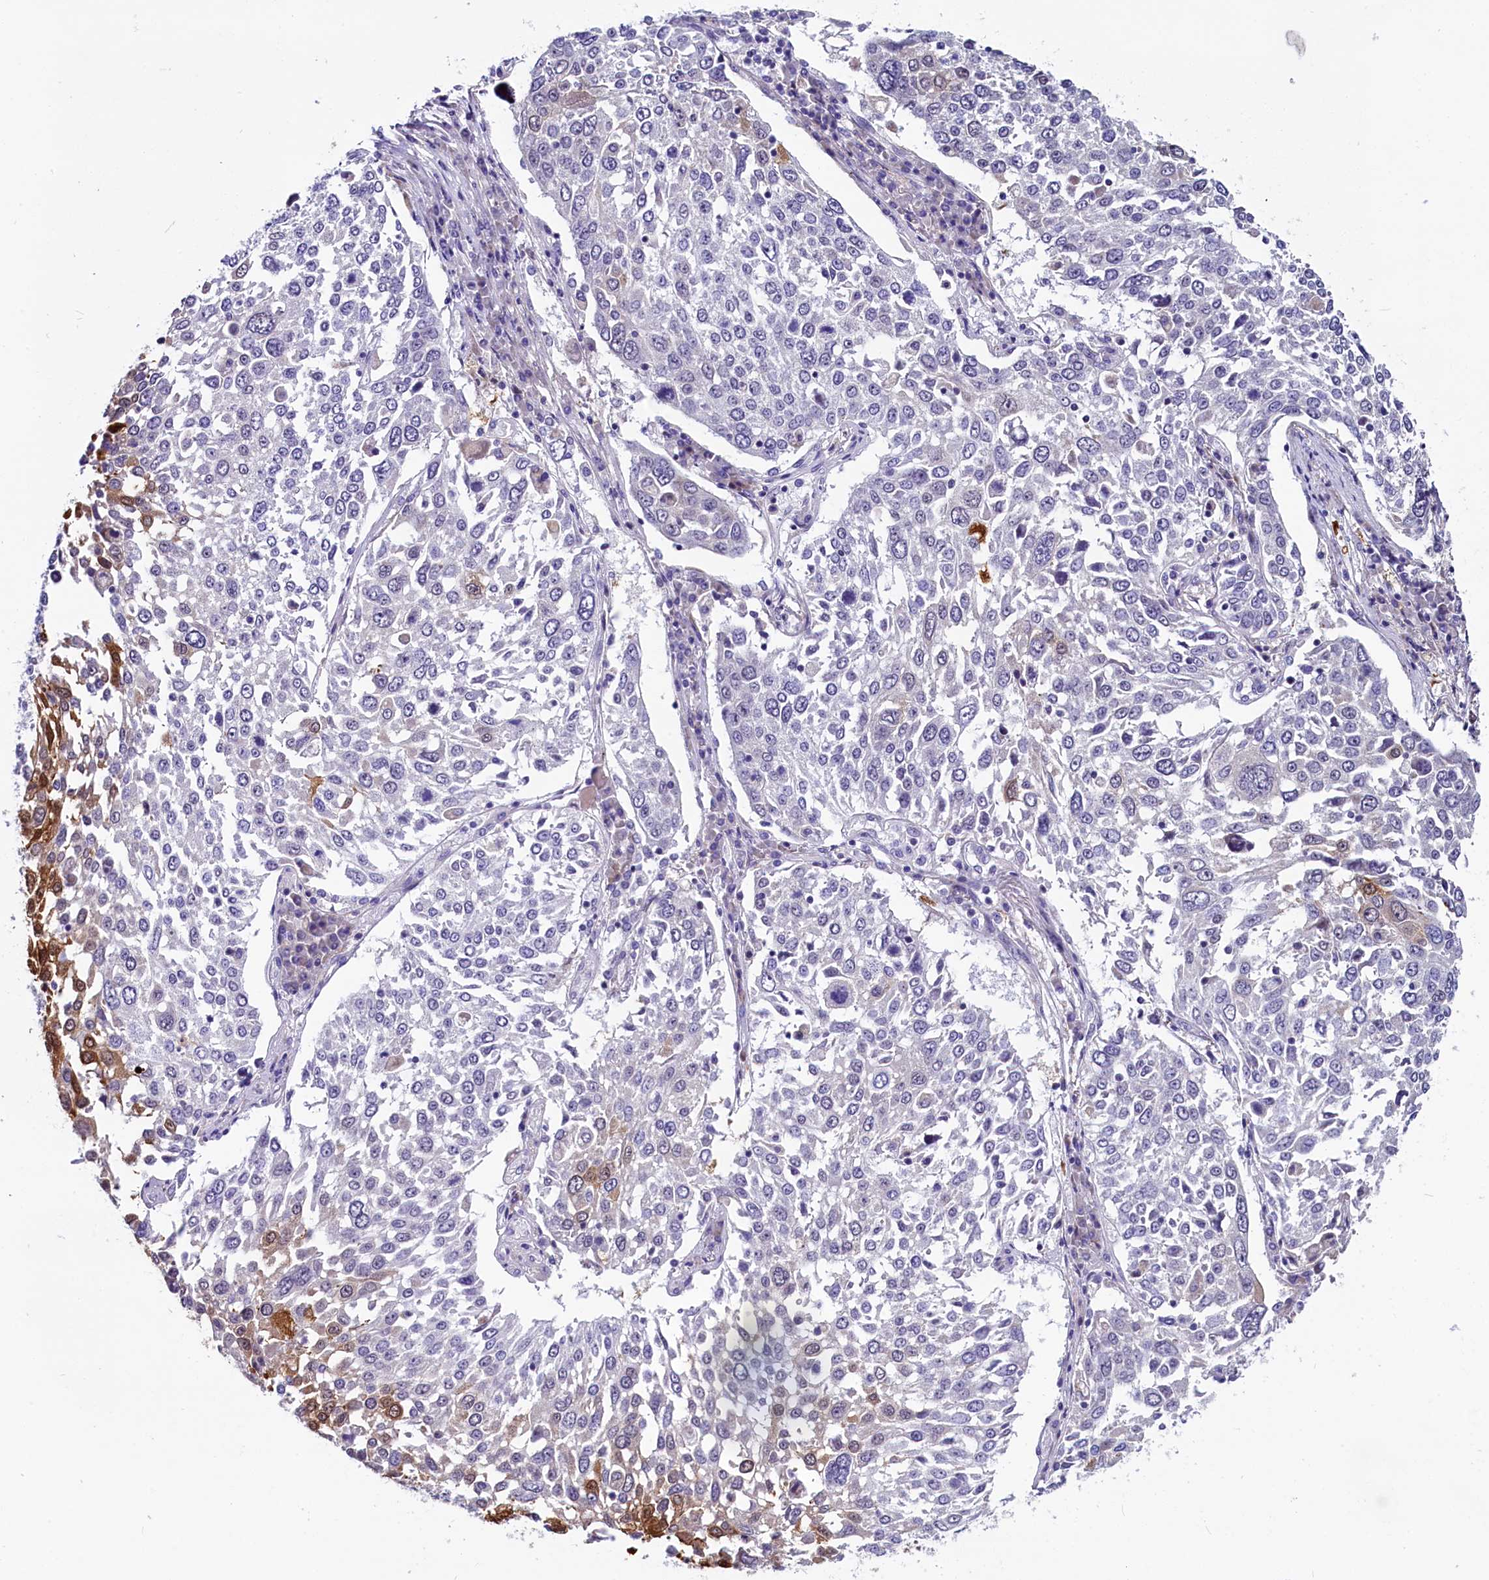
{"staining": {"intensity": "moderate", "quantity": "<25%", "location": "cytoplasmic/membranous"}, "tissue": "lung cancer", "cell_type": "Tumor cells", "image_type": "cancer", "snomed": [{"axis": "morphology", "description": "Squamous cell carcinoma, NOS"}, {"axis": "topography", "description": "Lung"}], "caption": "Lung cancer (squamous cell carcinoma) tissue shows moderate cytoplasmic/membranous expression in about <25% of tumor cells The staining was performed using DAB (3,3'-diaminobenzidine), with brown indicating positive protein expression. Nuclei are stained blue with hematoxylin.", "gene": "SCD5", "patient": {"sex": "male", "age": 65}}